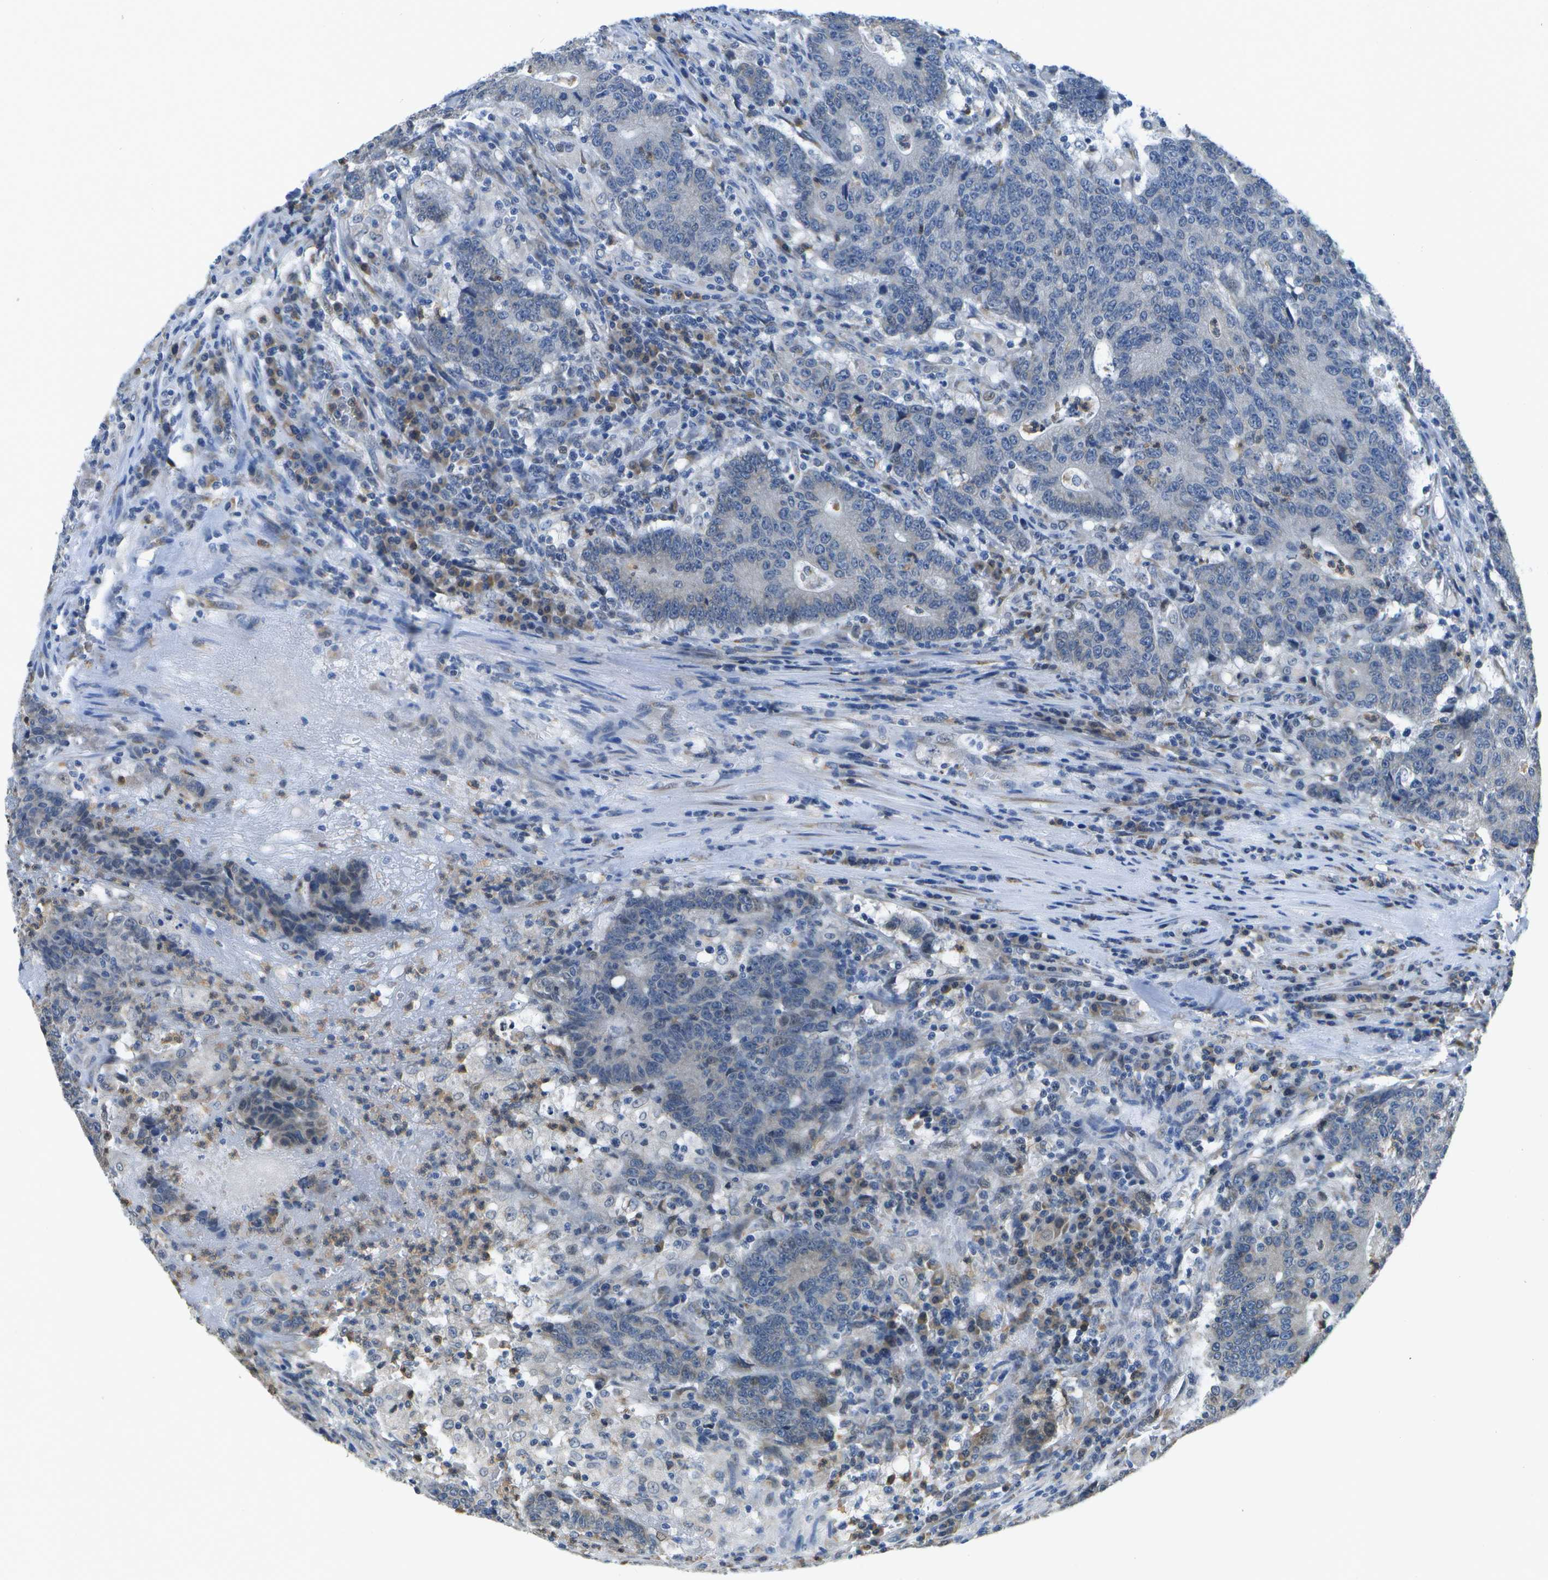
{"staining": {"intensity": "negative", "quantity": "none", "location": "none"}, "tissue": "colorectal cancer", "cell_type": "Tumor cells", "image_type": "cancer", "snomed": [{"axis": "morphology", "description": "Normal tissue, NOS"}, {"axis": "morphology", "description": "Adenocarcinoma, NOS"}, {"axis": "topography", "description": "Colon"}], "caption": "High power microscopy micrograph of an IHC histopathology image of colorectal cancer (adenocarcinoma), revealing no significant positivity in tumor cells.", "gene": "DSE", "patient": {"sex": "female", "age": 75}}